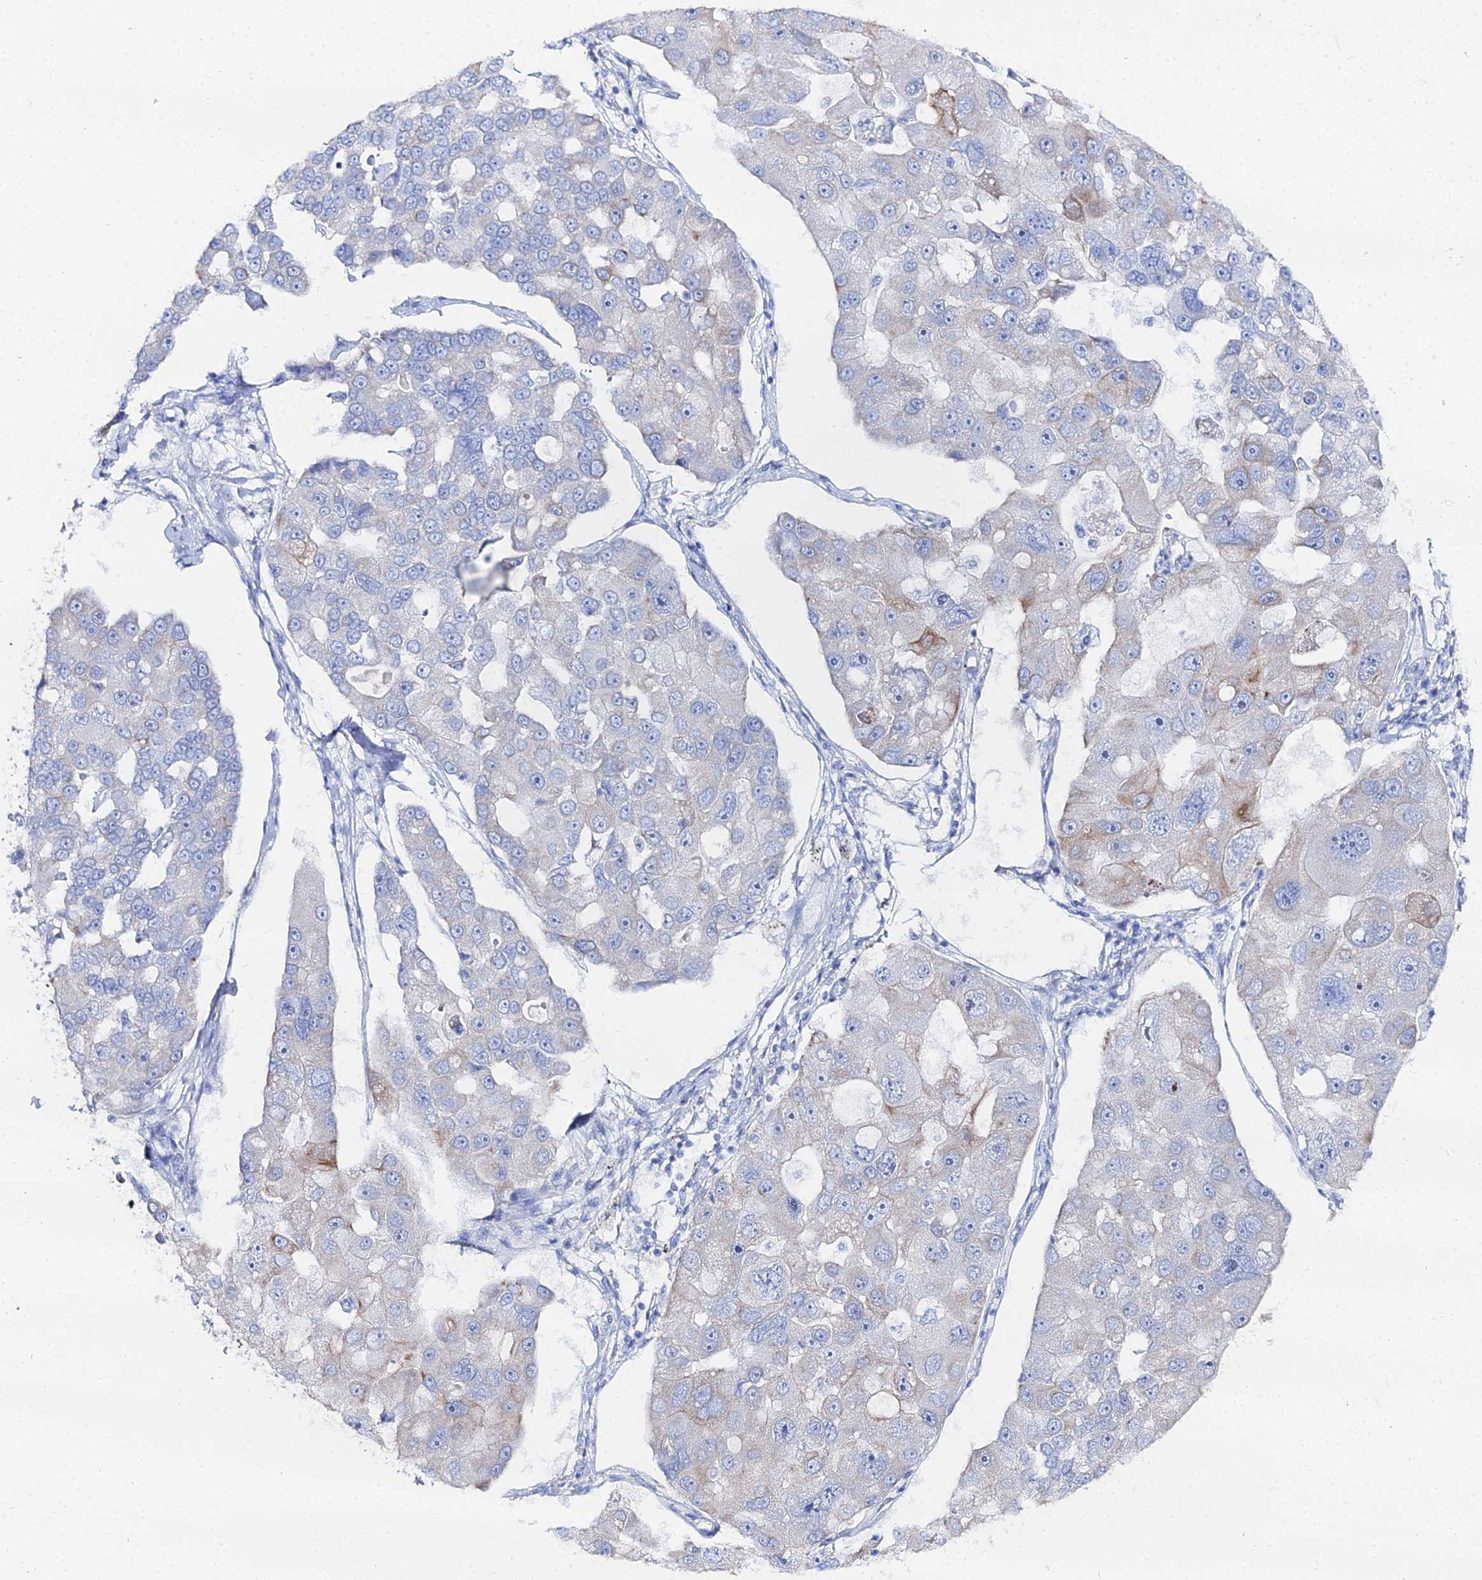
{"staining": {"intensity": "negative", "quantity": "none", "location": "none"}, "tissue": "lung cancer", "cell_type": "Tumor cells", "image_type": "cancer", "snomed": [{"axis": "morphology", "description": "Adenocarcinoma, NOS"}, {"axis": "topography", "description": "Lung"}], "caption": "Tumor cells are negative for protein expression in human lung adenocarcinoma. The staining was performed using DAB to visualize the protein expression in brown, while the nuclei were stained in blue with hematoxylin (Magnification: 20x).", "gene": "DHX34", "patient": {"sex": "female", "age": 54}}